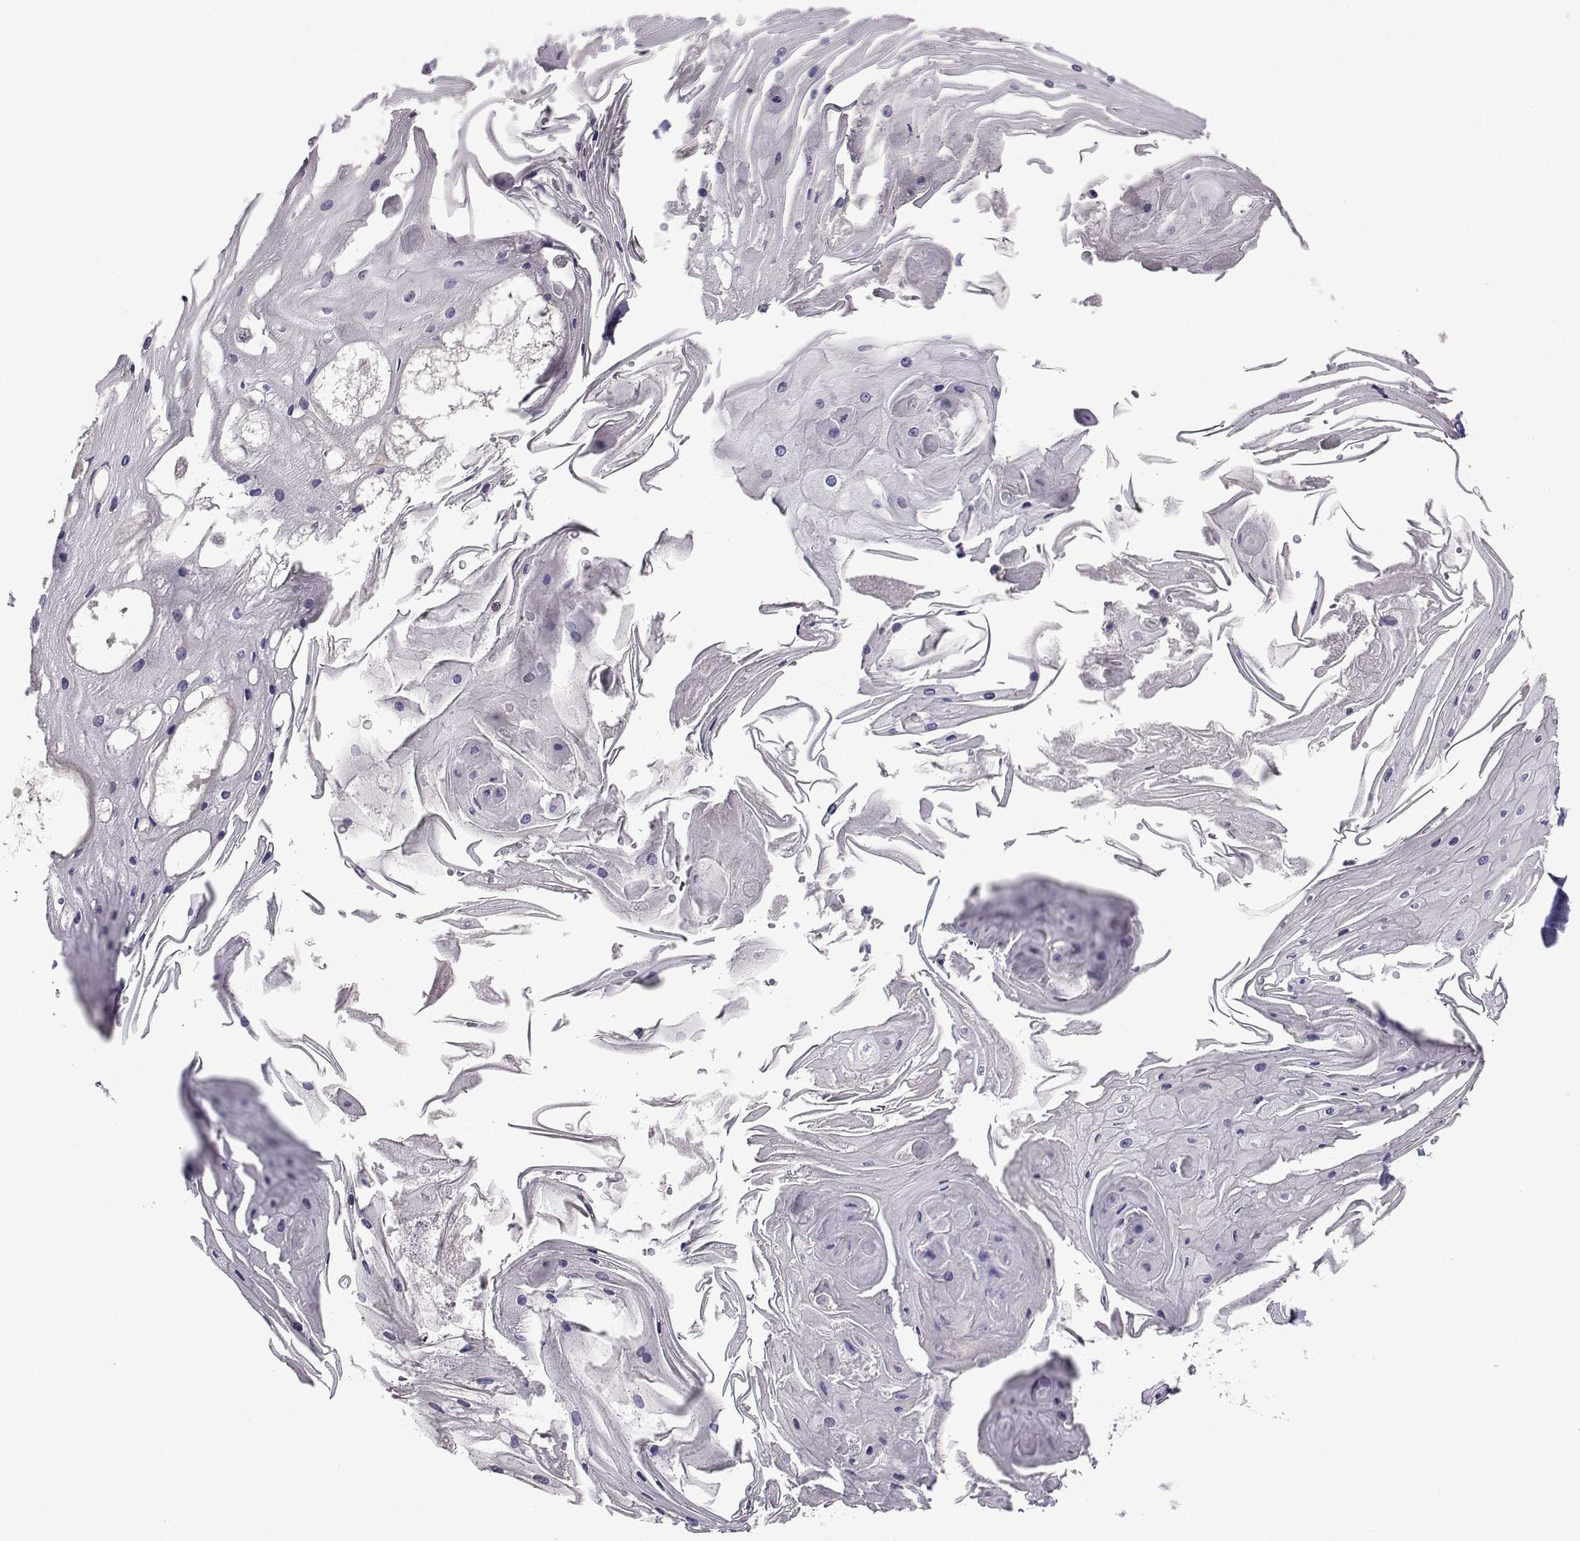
{"staining": {"intensity": "negative", "quantity": "none", "location": "none"}, "tissue": "skin cancer", "cell_type": "Tumor cells", "image_type": "cancer", "snomed": [{"axis": "morphology", "description": "Squamous cell carcinoma, NOS"}, {"axis": "topography", "description": "Skin"}], "caption": "Immunohistochemistry of human skin squamous cell carcinoma exhibits no positivity in tumor cells.", "gene": "CRYBB1", "patient": {"sex": "male", "age": 70}}